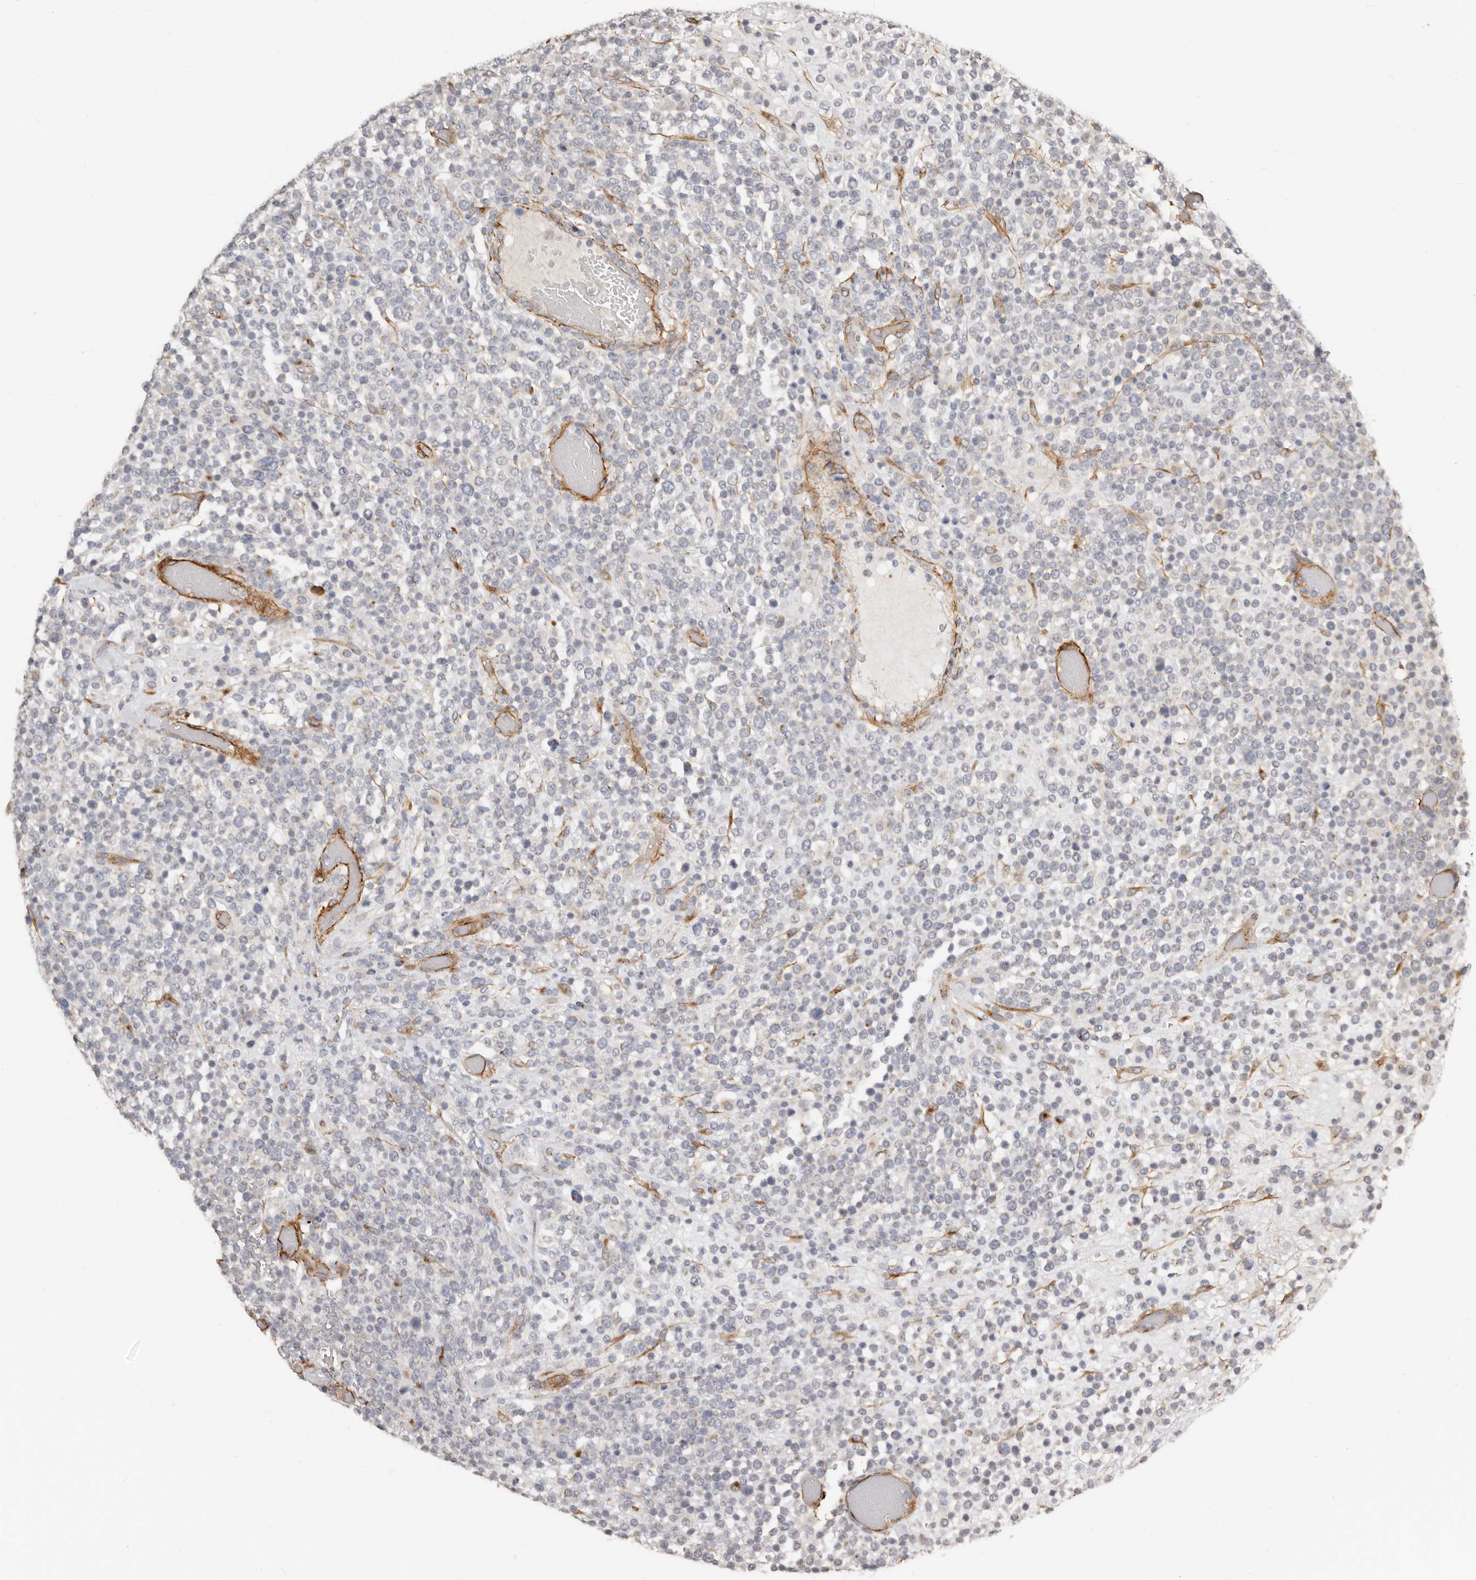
{"staining": {"intensity": "negative", "quantity": "none", "location": "none"}, "tissue": "lymphoma", "cell_type": "Tumor cells", "image_type": "cancer", "snomed": [{"axis": "morphology", "description": "Malignant lymphoma, non-Hodgkin's type, High grade"}, {"axis": "topography", "description": "Colon"}], "caption": "Lymphoma stained for a protein using immunohistochemistry reveals no expression tumor cells.", "gene": "RABAC1", "patient": {"sex": "female", "age": 53}}